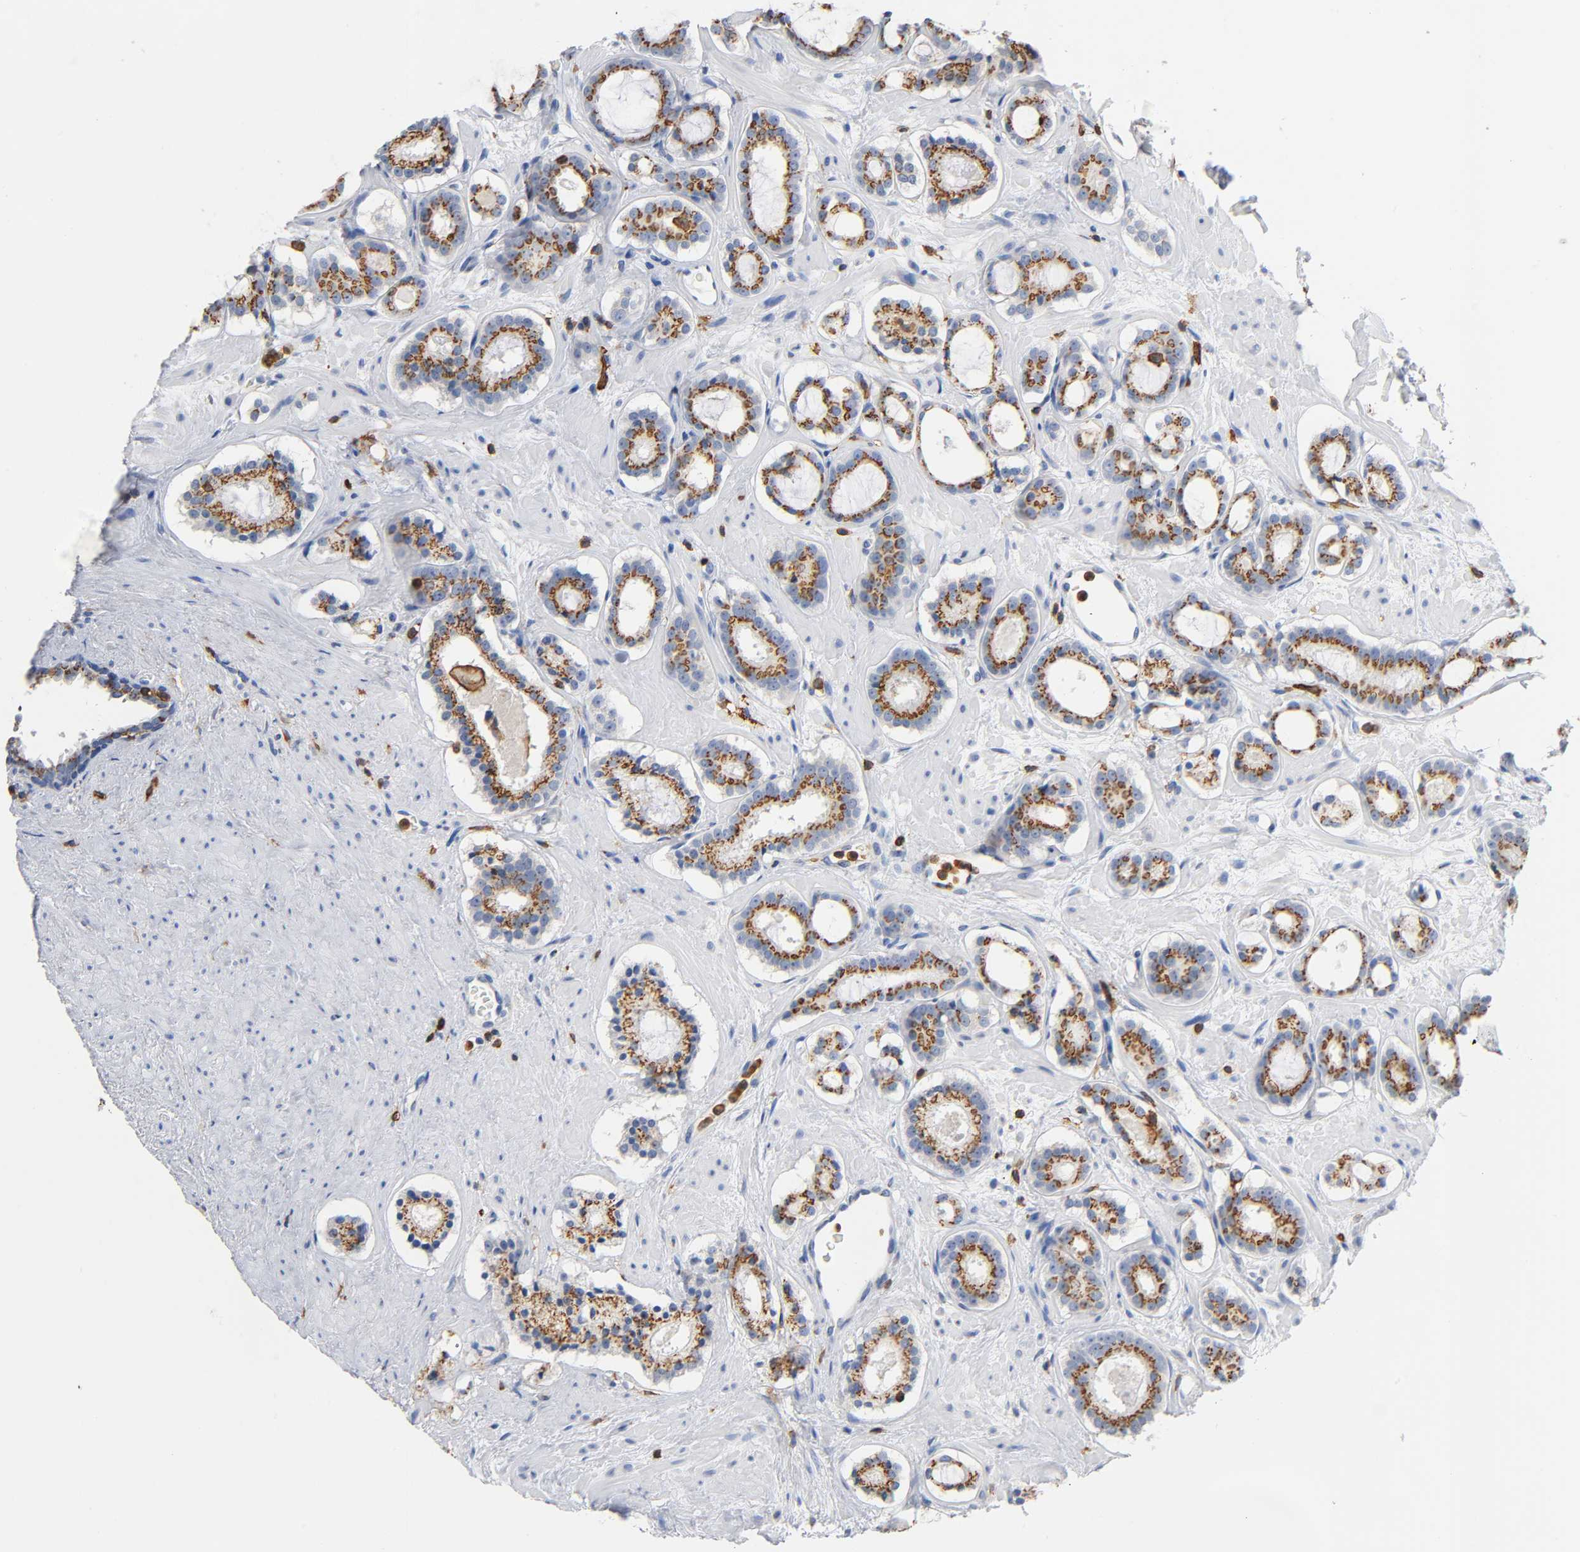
{"staining": {"intensity": "moderate", "quantity": ">75%", "location": "cytoplasmic/membranous"}, "tissue": "prostate cancer", "cell_type": "Tumor cells", "image_type": "cancer", "snomed": [{"axis": "morphology", "description": "Adenocarcinoma, Low grade"}, {"axis": "topography", "description": "Prostate"}], "caption": "Protein analysis of prostate cancer tissue shows moderate cytoplasmic/membranous expression in about >75% of tumor cells.", "gene": "CAPN10", "patient": {"sex": "male", "age": 57}}